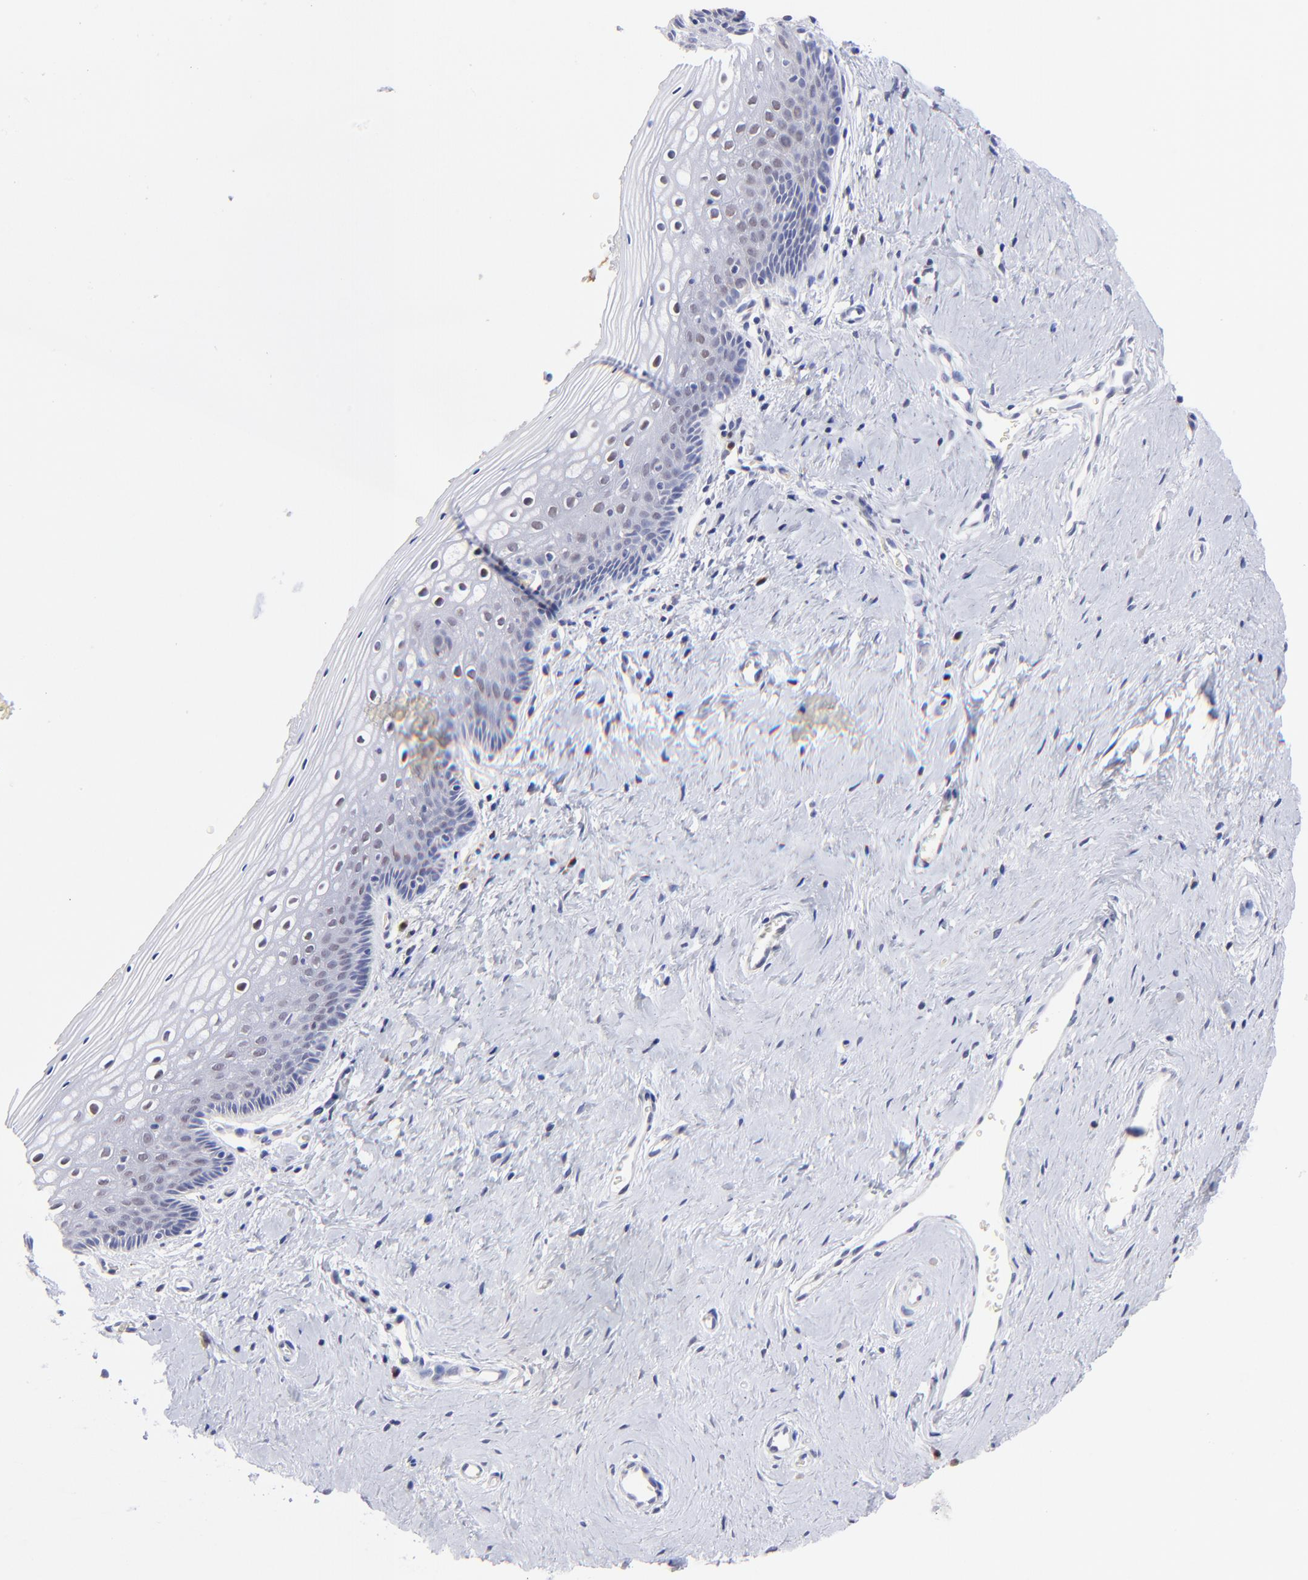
{"staining": {"intensity": "negative", "quantity": "none", "location": "none"}, "tissue": "vagina", "cell_type": "Squamous epithelial cells", "image_type": "normal", "snomed": [{"axis": "morphology", "description": "Normal tissue, NOS"}, {"axis": "topography", "description": "Vagina"}], "caption": "Squamous epithelial cells are negative for brown protein staining in normal vagina. Brightfield microscopy of immunohistochemistry stained with DAB (brown) and hematoxylin (blue), captured at high magnification.", "gene": "ZNF155", "patient": {"sex": "female", "age": 46}}